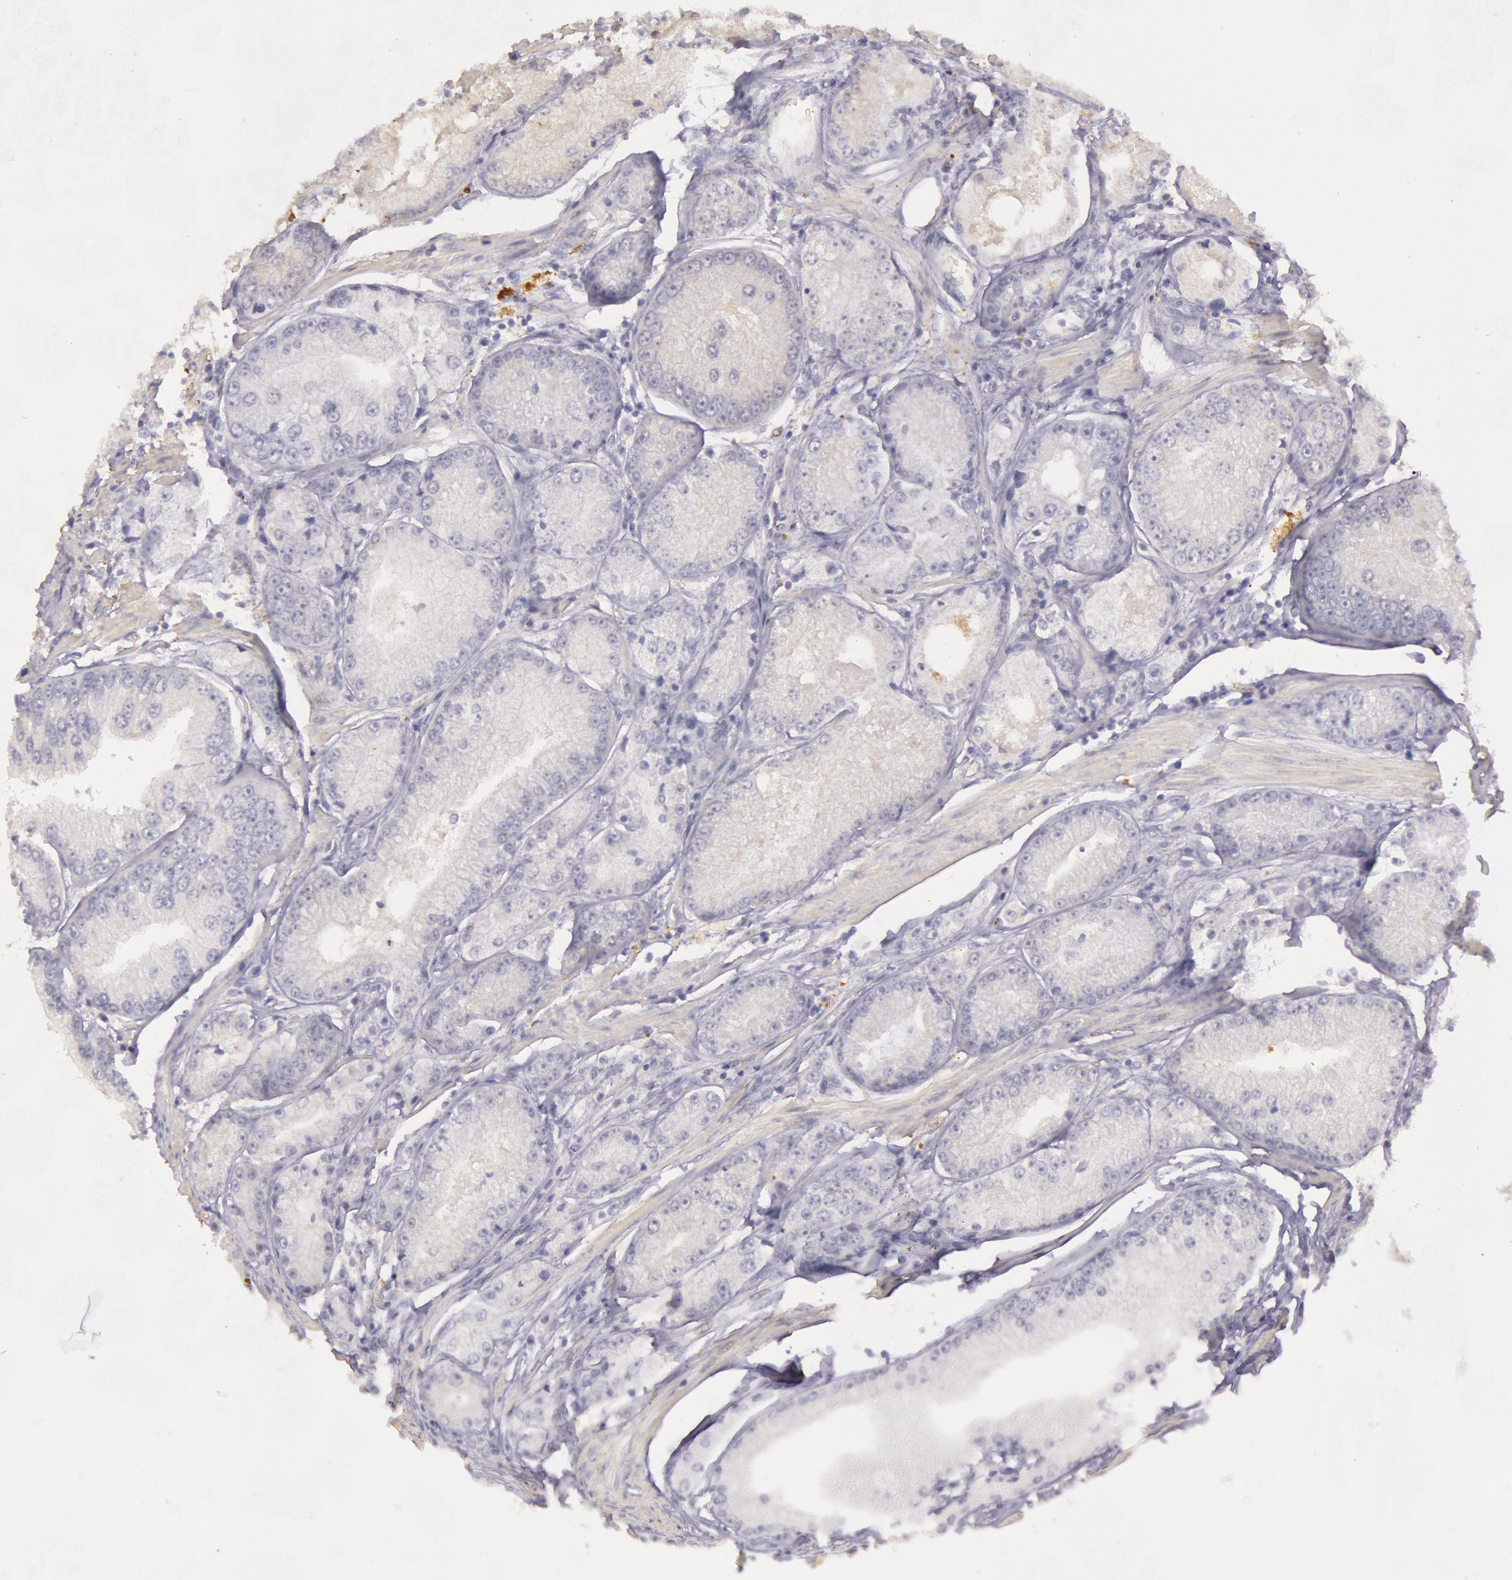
{"staining": {"intensity": "negative", "quantity": "none", "location": "none"}, "tissue": "prostate cancer", "cell_type": "Tumor cells", "image_type": "cancer", "snomed": [{"axis": "morphology", "description": "Adenocarcinoma, Medium grade"}, {"axis": "topography", "description": "Prostate"}], "caption": "Adenocarcinoma (medium-grade) (prostate) was stained to show a protein in brown. There is no significant expression in tumor cells.", "gene": "CKB", "patient": {"sex": "male", "age": 72}}